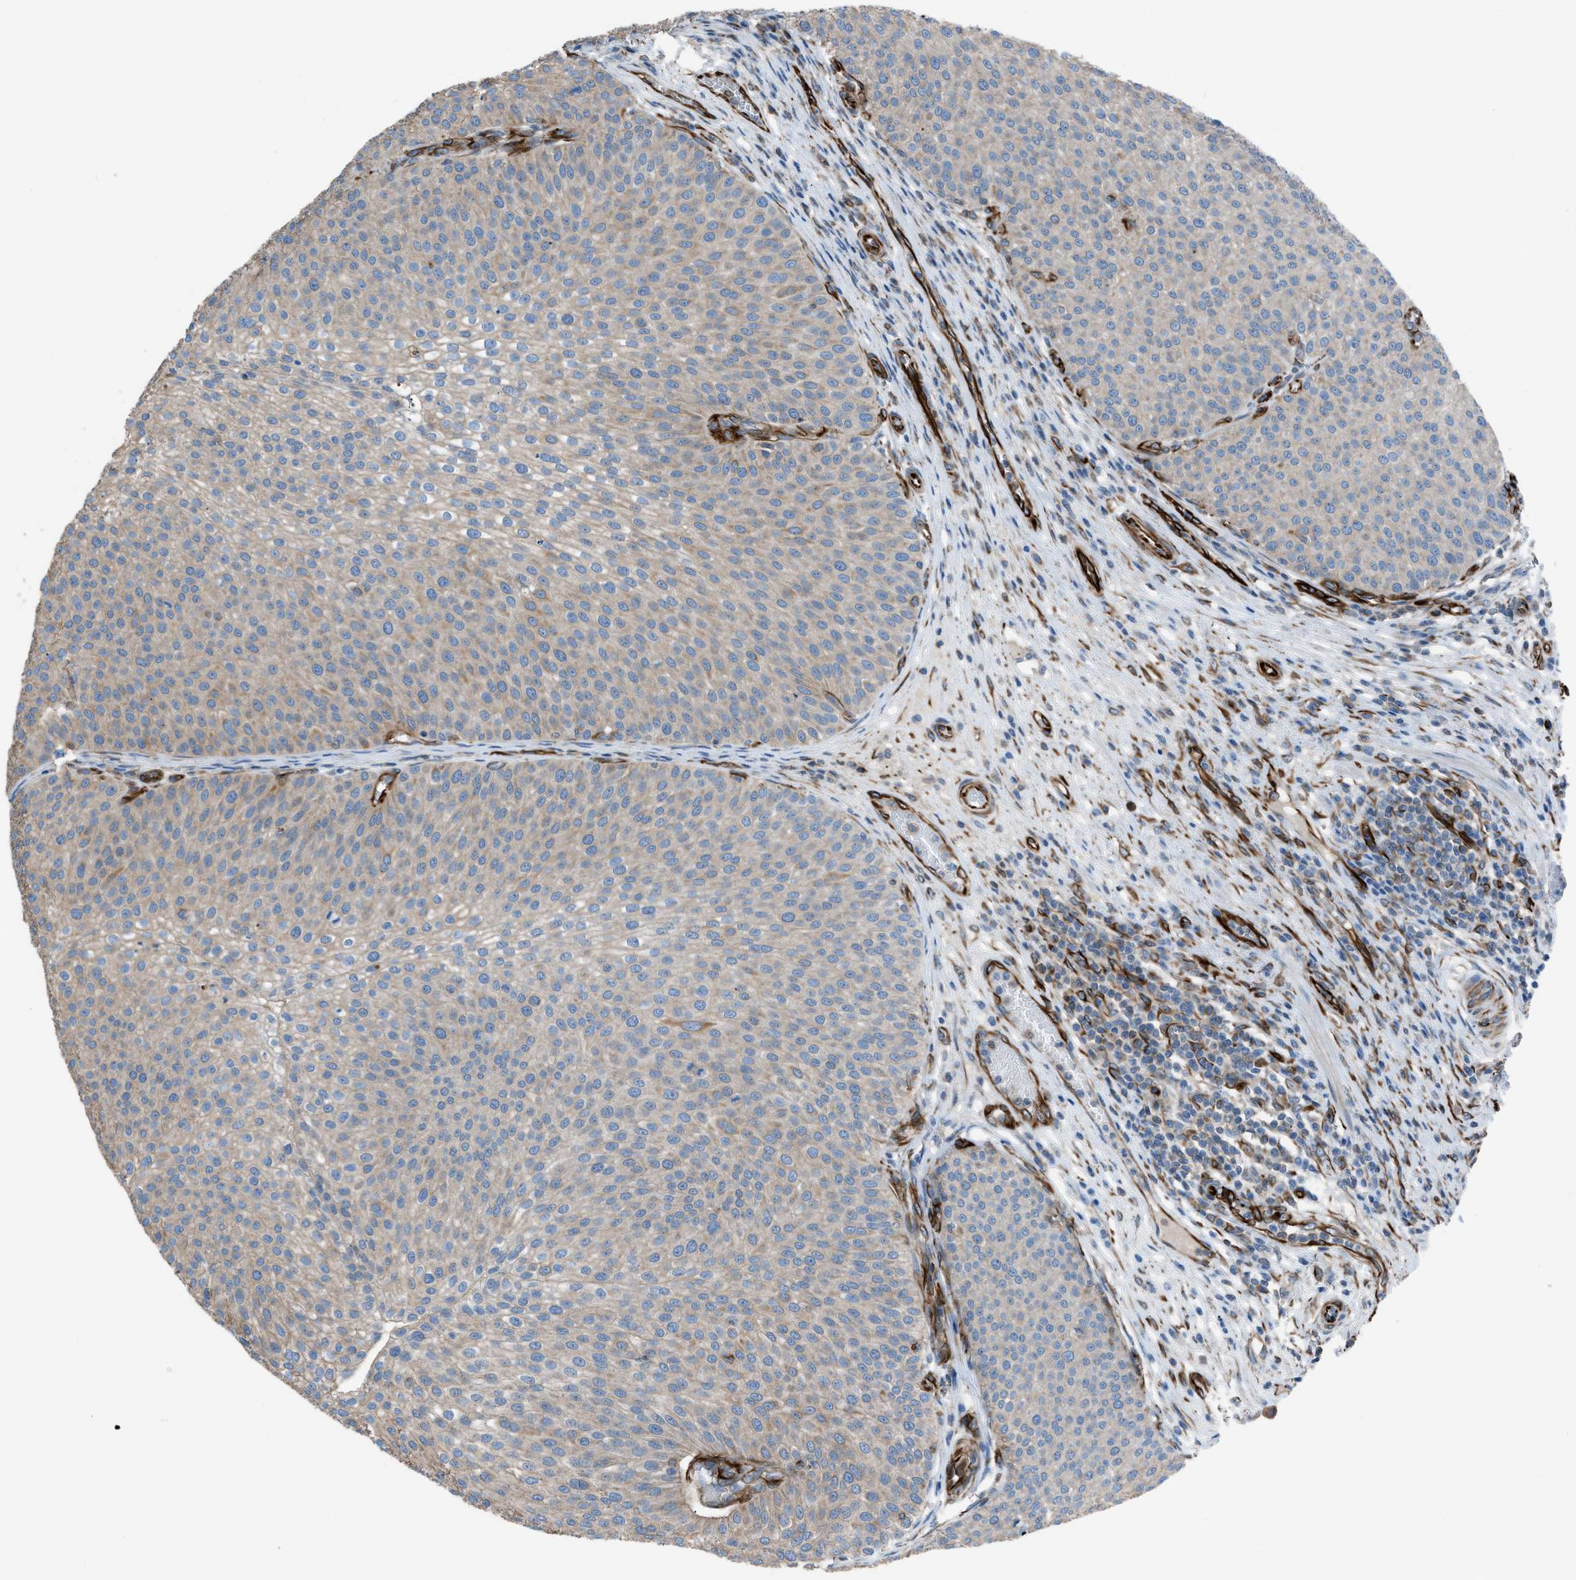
{"staining": {"intensity": "weak", "quantity": ">75%", "location": "cytoplasmic/membranous"}, "tissue": "urothelial cancer", "cell_type": "Tumor cells", "image_type": "cancer", "snomed": [{"axis": "morphology", "description": "Urothelial carcinoma, Low grade"}, {"axis": "topography", "description": "Smooth muscle"}, {"axis": "topography", "description": "Urinary bladder"}], "caption": "Tumor cells demonstrate weak cytoplasmic/membranous staining in about >75% of cells in low-grade urothelial carcinoma.", "gene": "CABP7", "patient": {"sex": "male", "age": 60}}